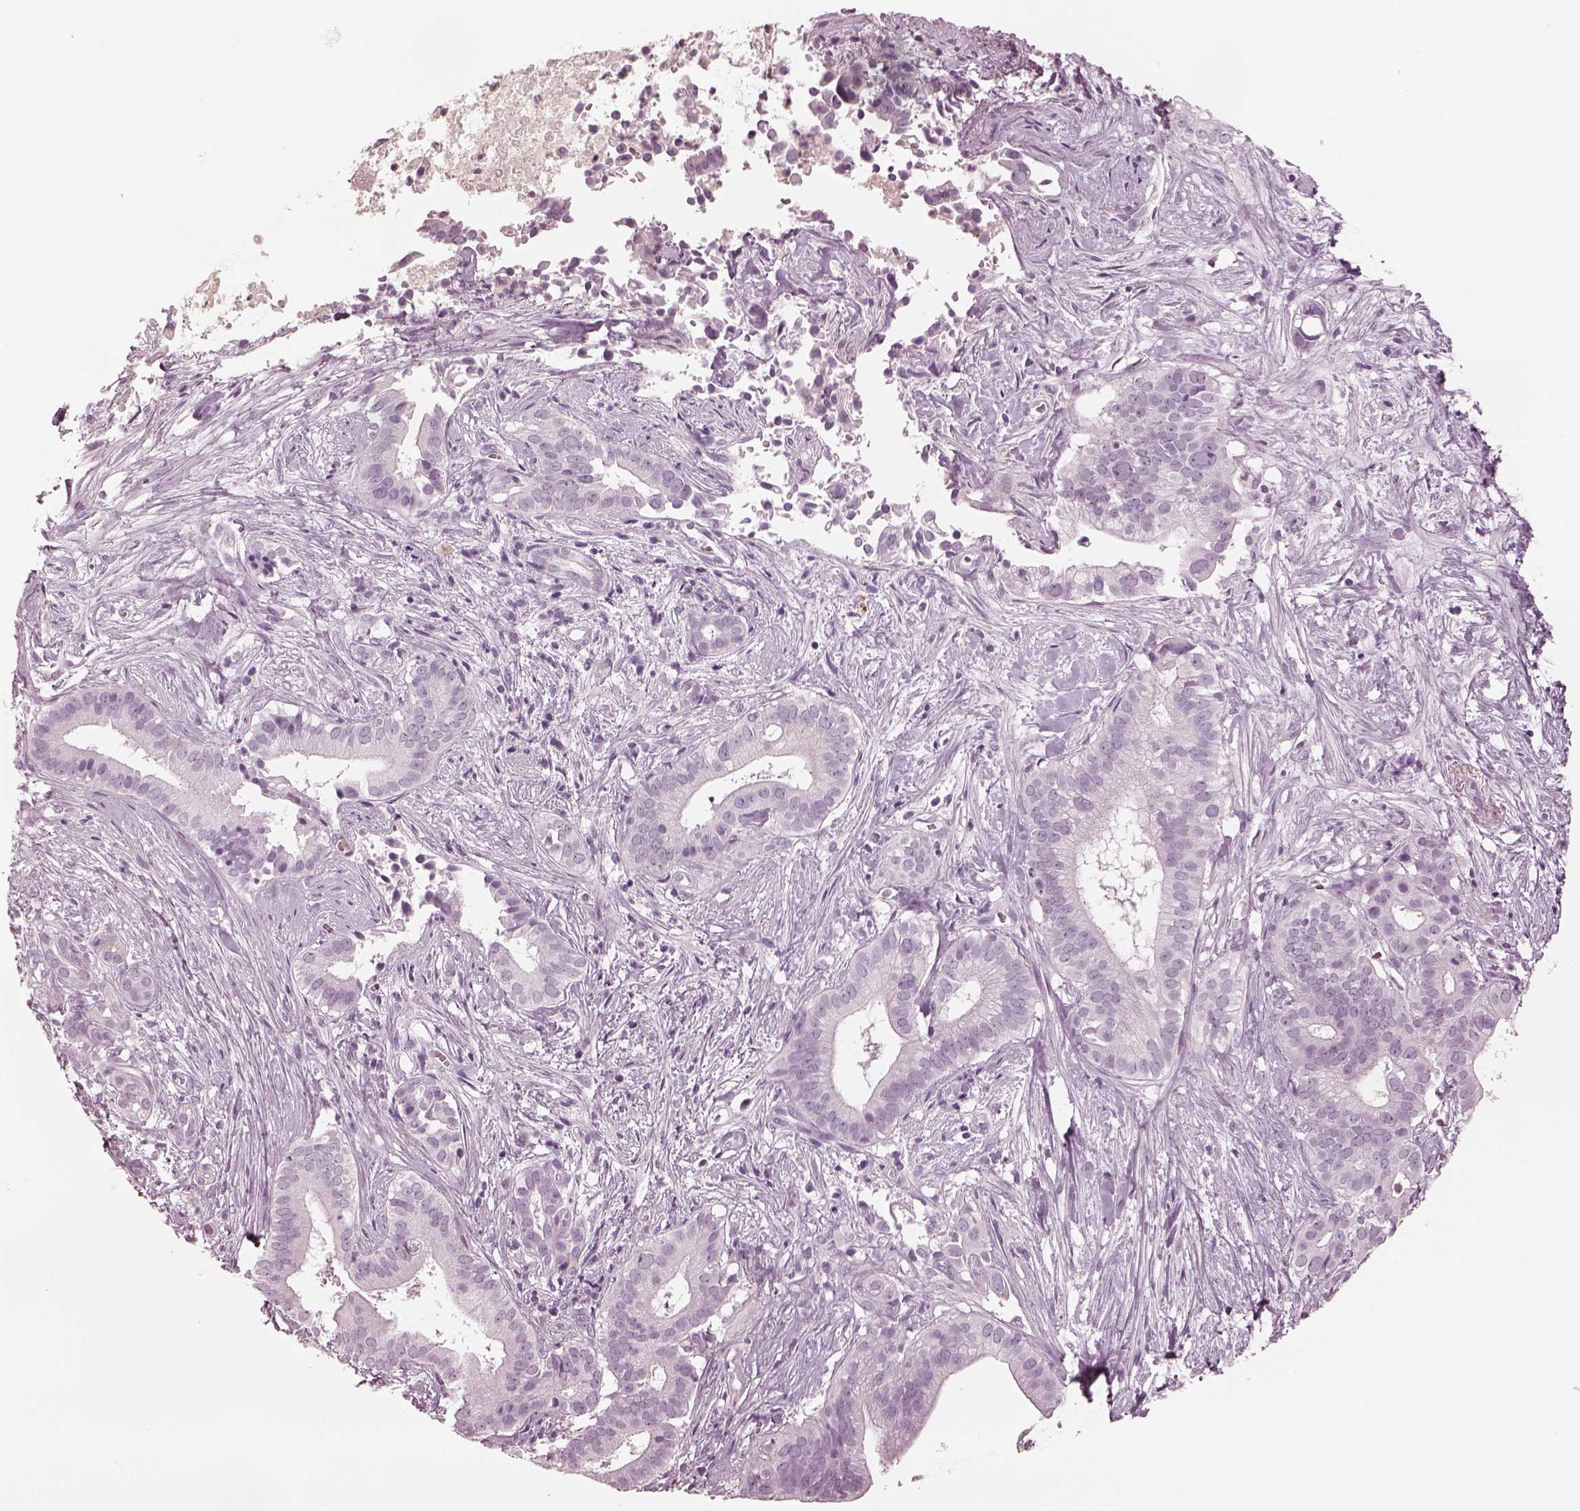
{"staining": {"intensity": "negative", "quantity": "none", "location": "none"}, "tissue": "pancreatic cancer", "cell_type": "Tumor cells", "image_type": "cancer", "snomed": [{"axis": "morphology", "description": "Adenocarcinoma, NOS"}, {"axis": "topography", "description": "Pancreas"}], "caption": "High power microscopy histopathology image of an immunohistochemistry image of pancreatic cancer (adenocarcinoma), revealing no significant positivity in tumor cells.", "gene": "CSH1", "patient": {"sex": "male", "age": 61}}